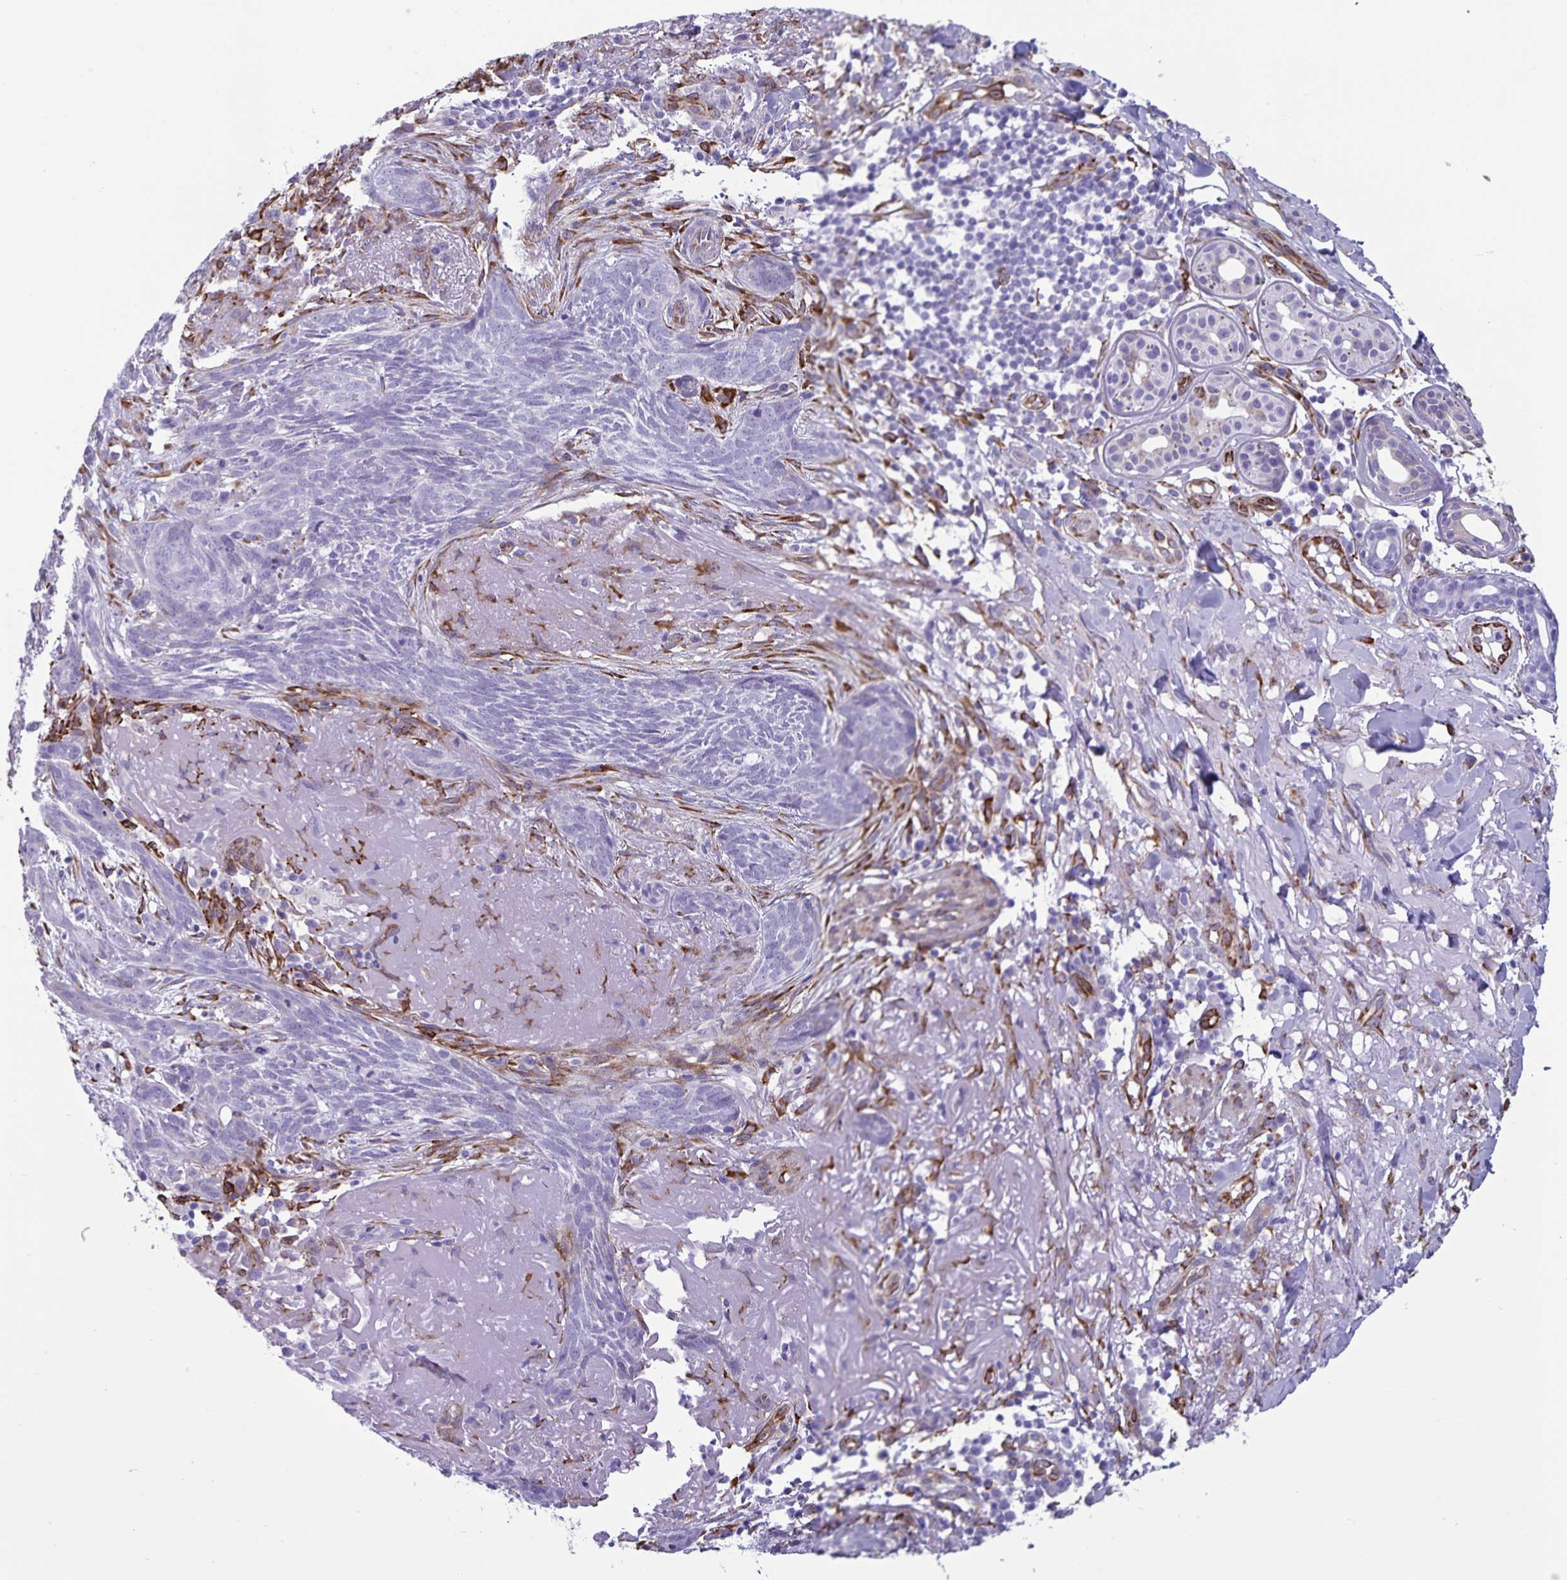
{"staining": {"intensity": "negative", "quantity": "none", "location": "none"}, "tissue": "skin cancer", "cell_type": "Tumor cells", "image_type": "cancer", "snomed": [{"axis": "morphology", "description": "Basal cell carcinoma"}, {"axis": "topography", "description": "Skin"}], "caption": "There is no significant positivity in tumor cells of basal cell carcinoma (skin).", "gene": "RCN1", "patient": {"sex": "female", "age": 93}}